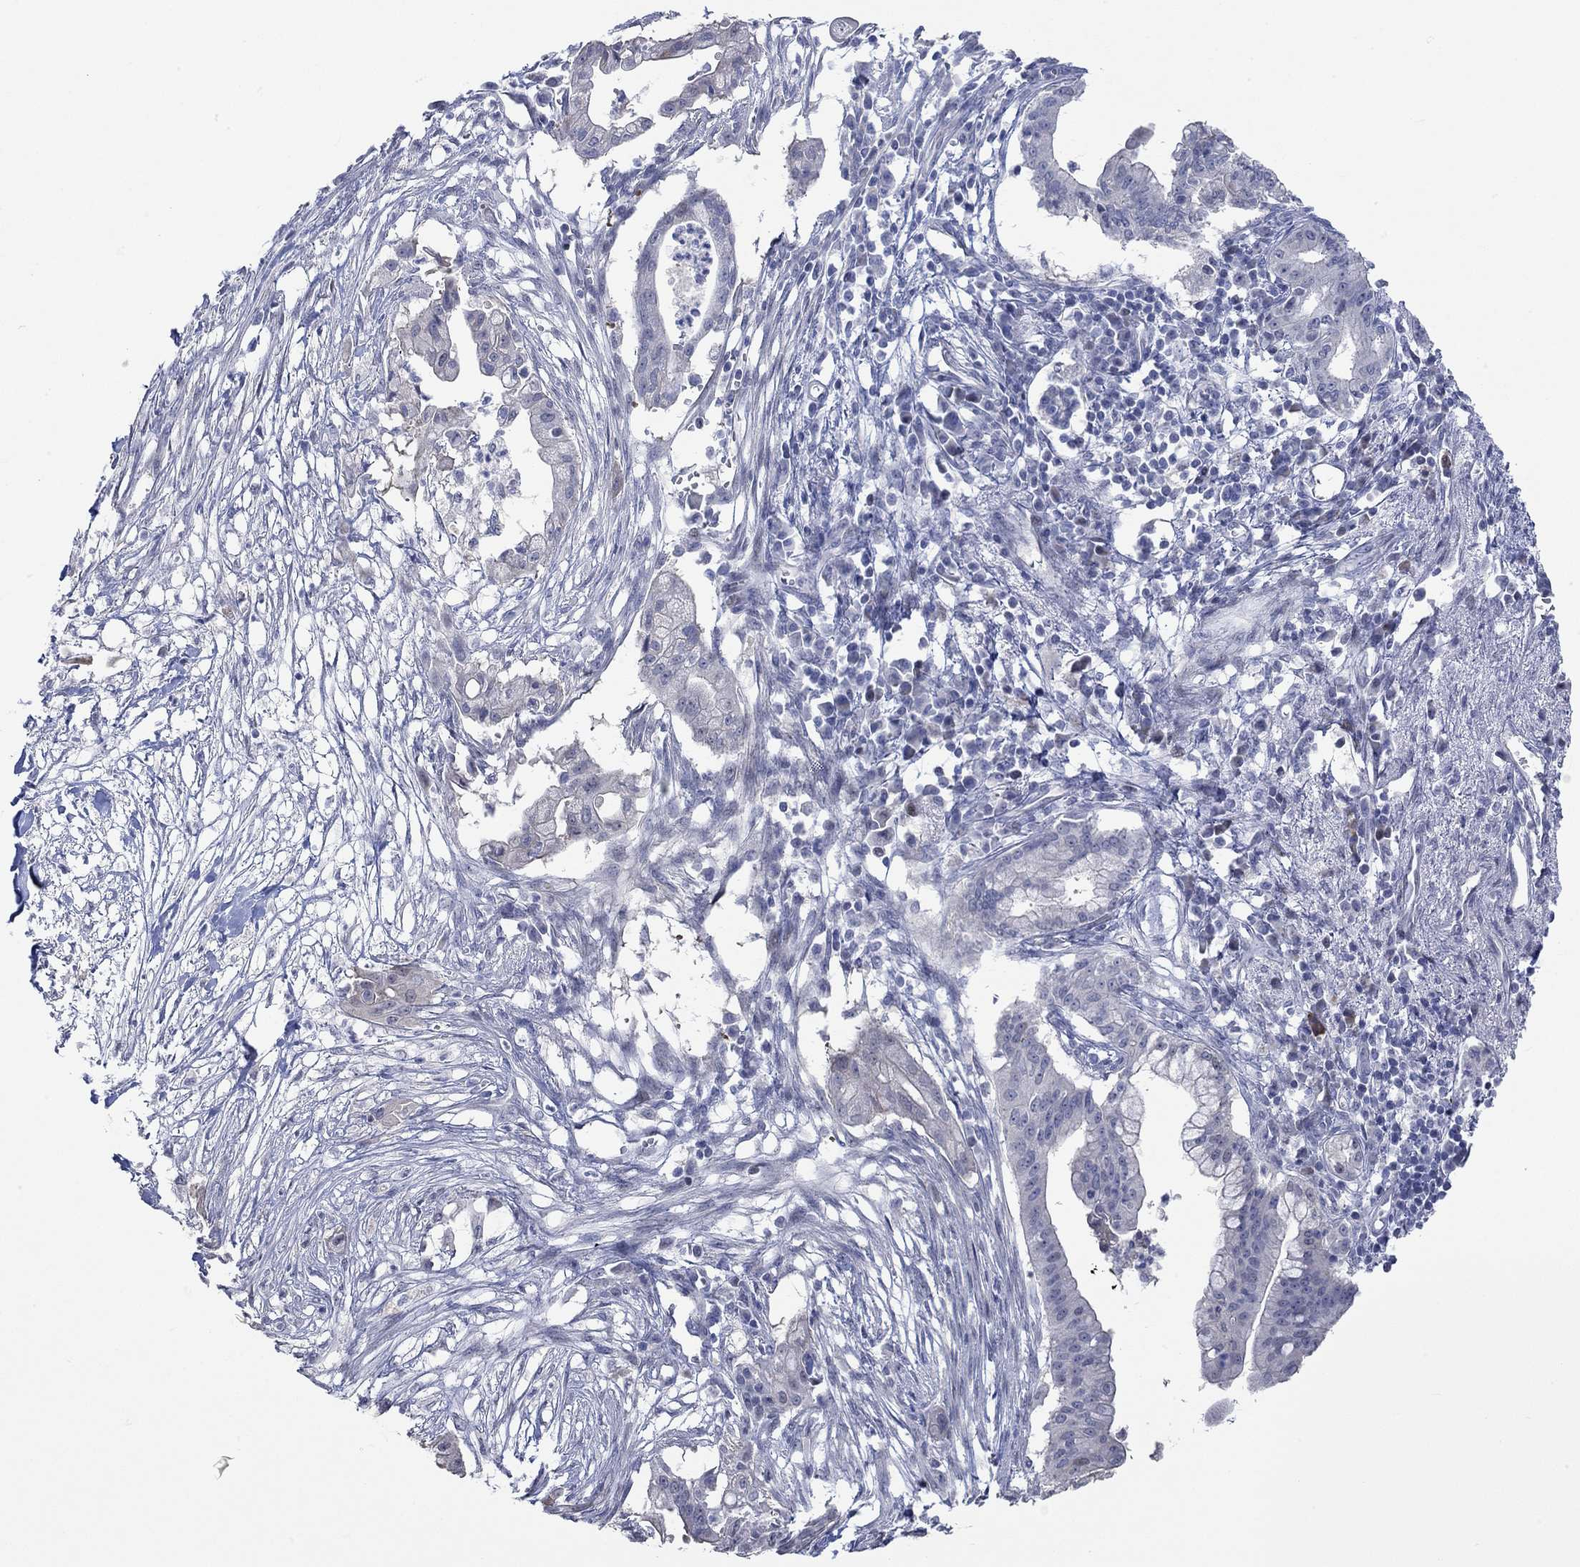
{"staining": {"intensity": "weak", "quantity": "<25%", "location": "cytoplasmic/membranous"}, "tissue": "pancreatic cancer", "cell_type": "Tumor cells", "image_type": "cancer", "snomed": [{"axis": "morphology", "description": "Normal tissue, NOS"}, {"axis": "morphology", "description": "Adenocarcinoma, NOS"}, {"axis": "topography", "description": "Pancreas"}], "caption": "This image is of adenocarcinoma (pancreatic) stained with immunohistochemistry (IHC) to label a protein in brown with the nuclei are counter-stained blue. There is no staining in tumor cells.", "gene": "PNMA5", "patient": {"sex": "female", "age": 58}}